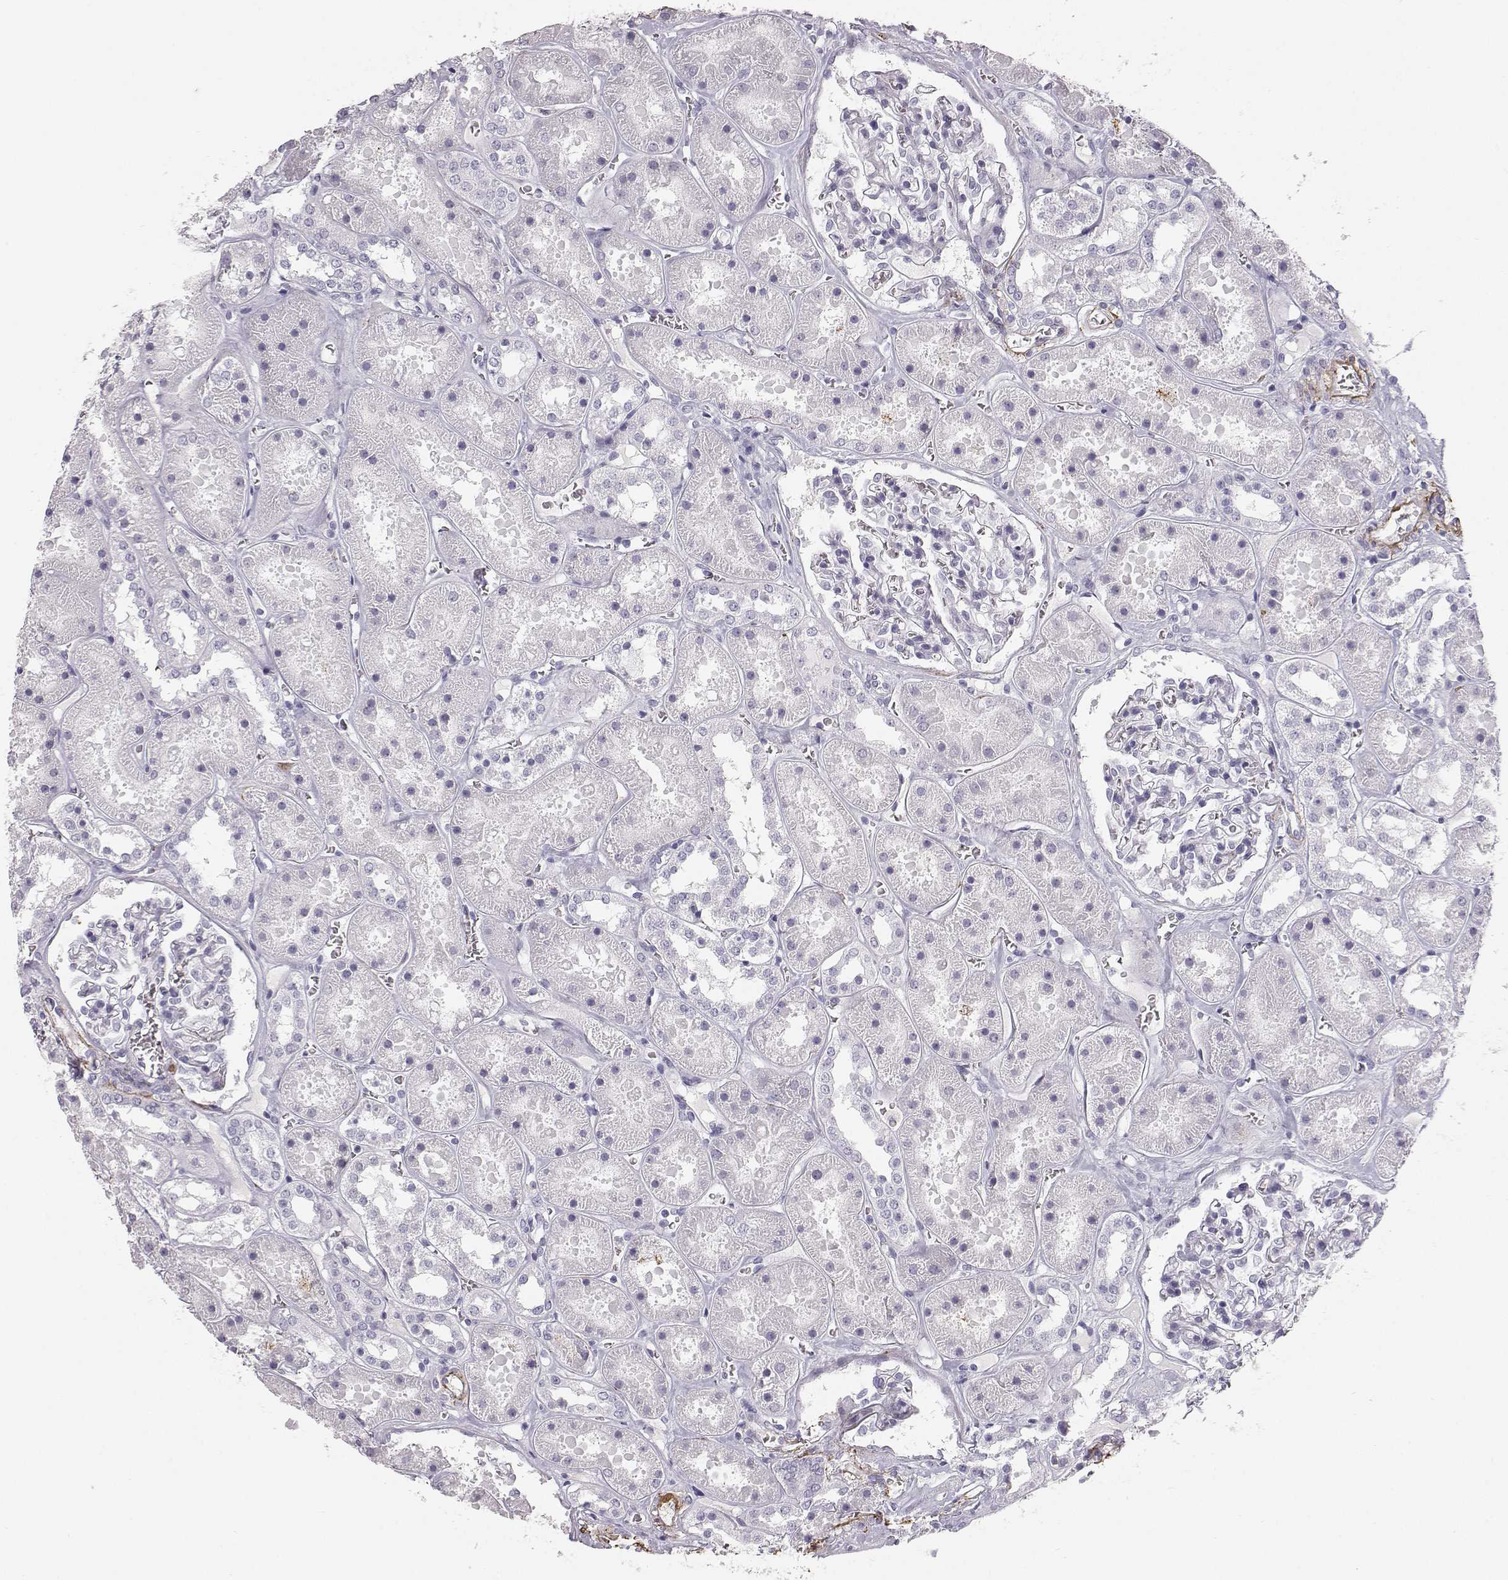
{"staining": {"intensity": "negative", "quantity": "none", "location": "none"}, "tissue": "kidney", "cell_type": "Cells in glomeruli", "image_type": "normal", "snomed": [{"axis": "morphology", "description": "Normal tissue, NOS"}, {"axis": "topography", "description": "Kidney"}], "caption": "This is an IHC micrograph of unremarkable human kidney. There is no positivity in cells in glomeruli.", "gene": "KRTAP16", "patient": {"sex": "female", "age": 41}}